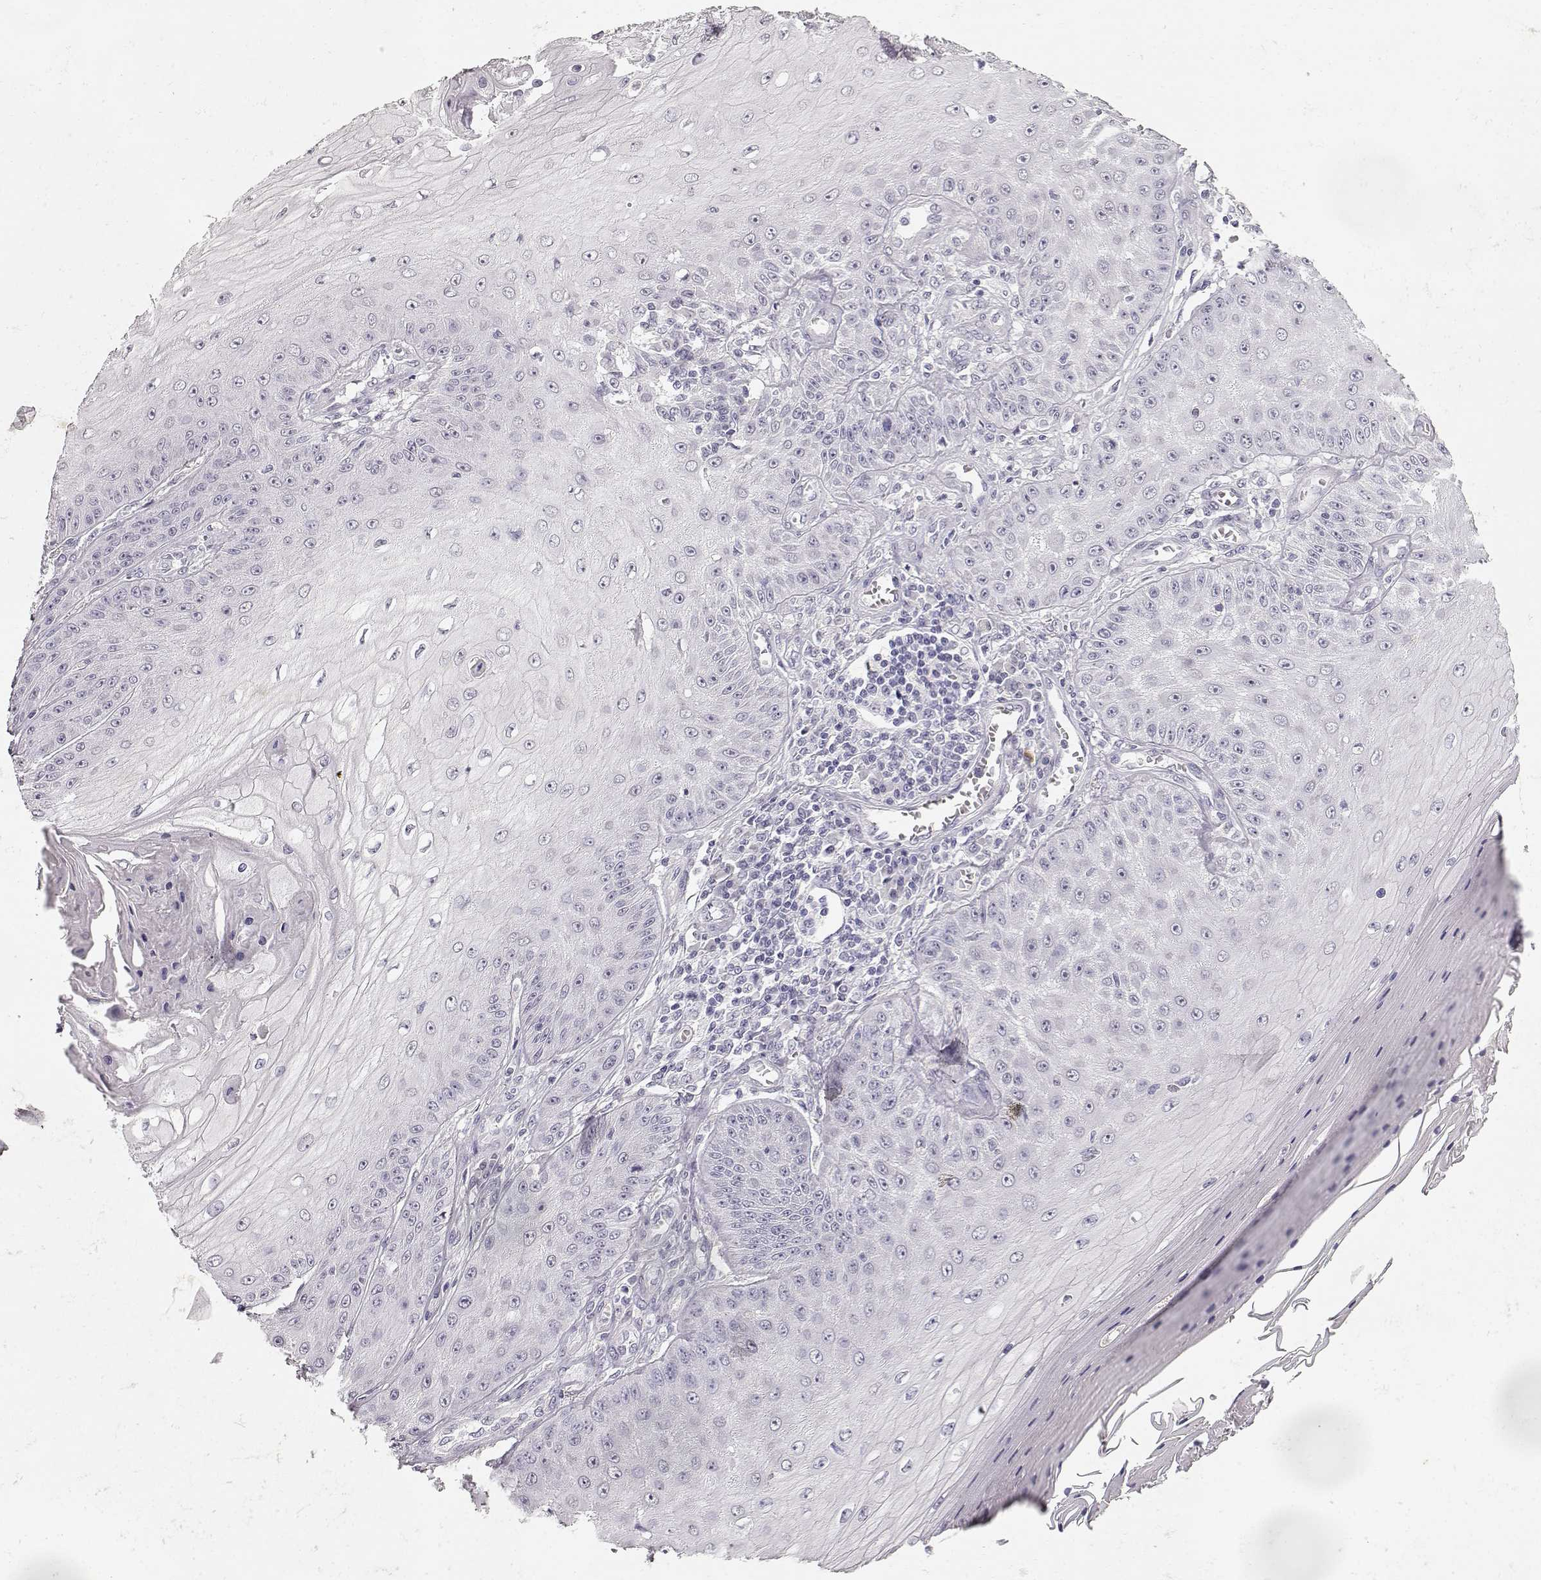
{"staining": {"intensity": "negative", "quantity": "none", "location": "none"}, "tissue": "skin cancer", "cell_type": "Tumor cells", "image_type": "cancer", "snomed": [{"axis": "morphology", "description": "Squamous cell carcinoma, NOS"}, {"axis": "topography", "description": "Skin"}], "caption": "An immunohistochemistry (IHC) photomicrograph of skin squamous cell carcinoma is shown. There is no staining in tumor cells of skin squamous cell carcinoma. (DAB (3,3'-diaminobenzidine) immunohistochemistry (IHC), high magnification).", "gene": "TPH2", "patient": {"sex": "male", "age": 70}}